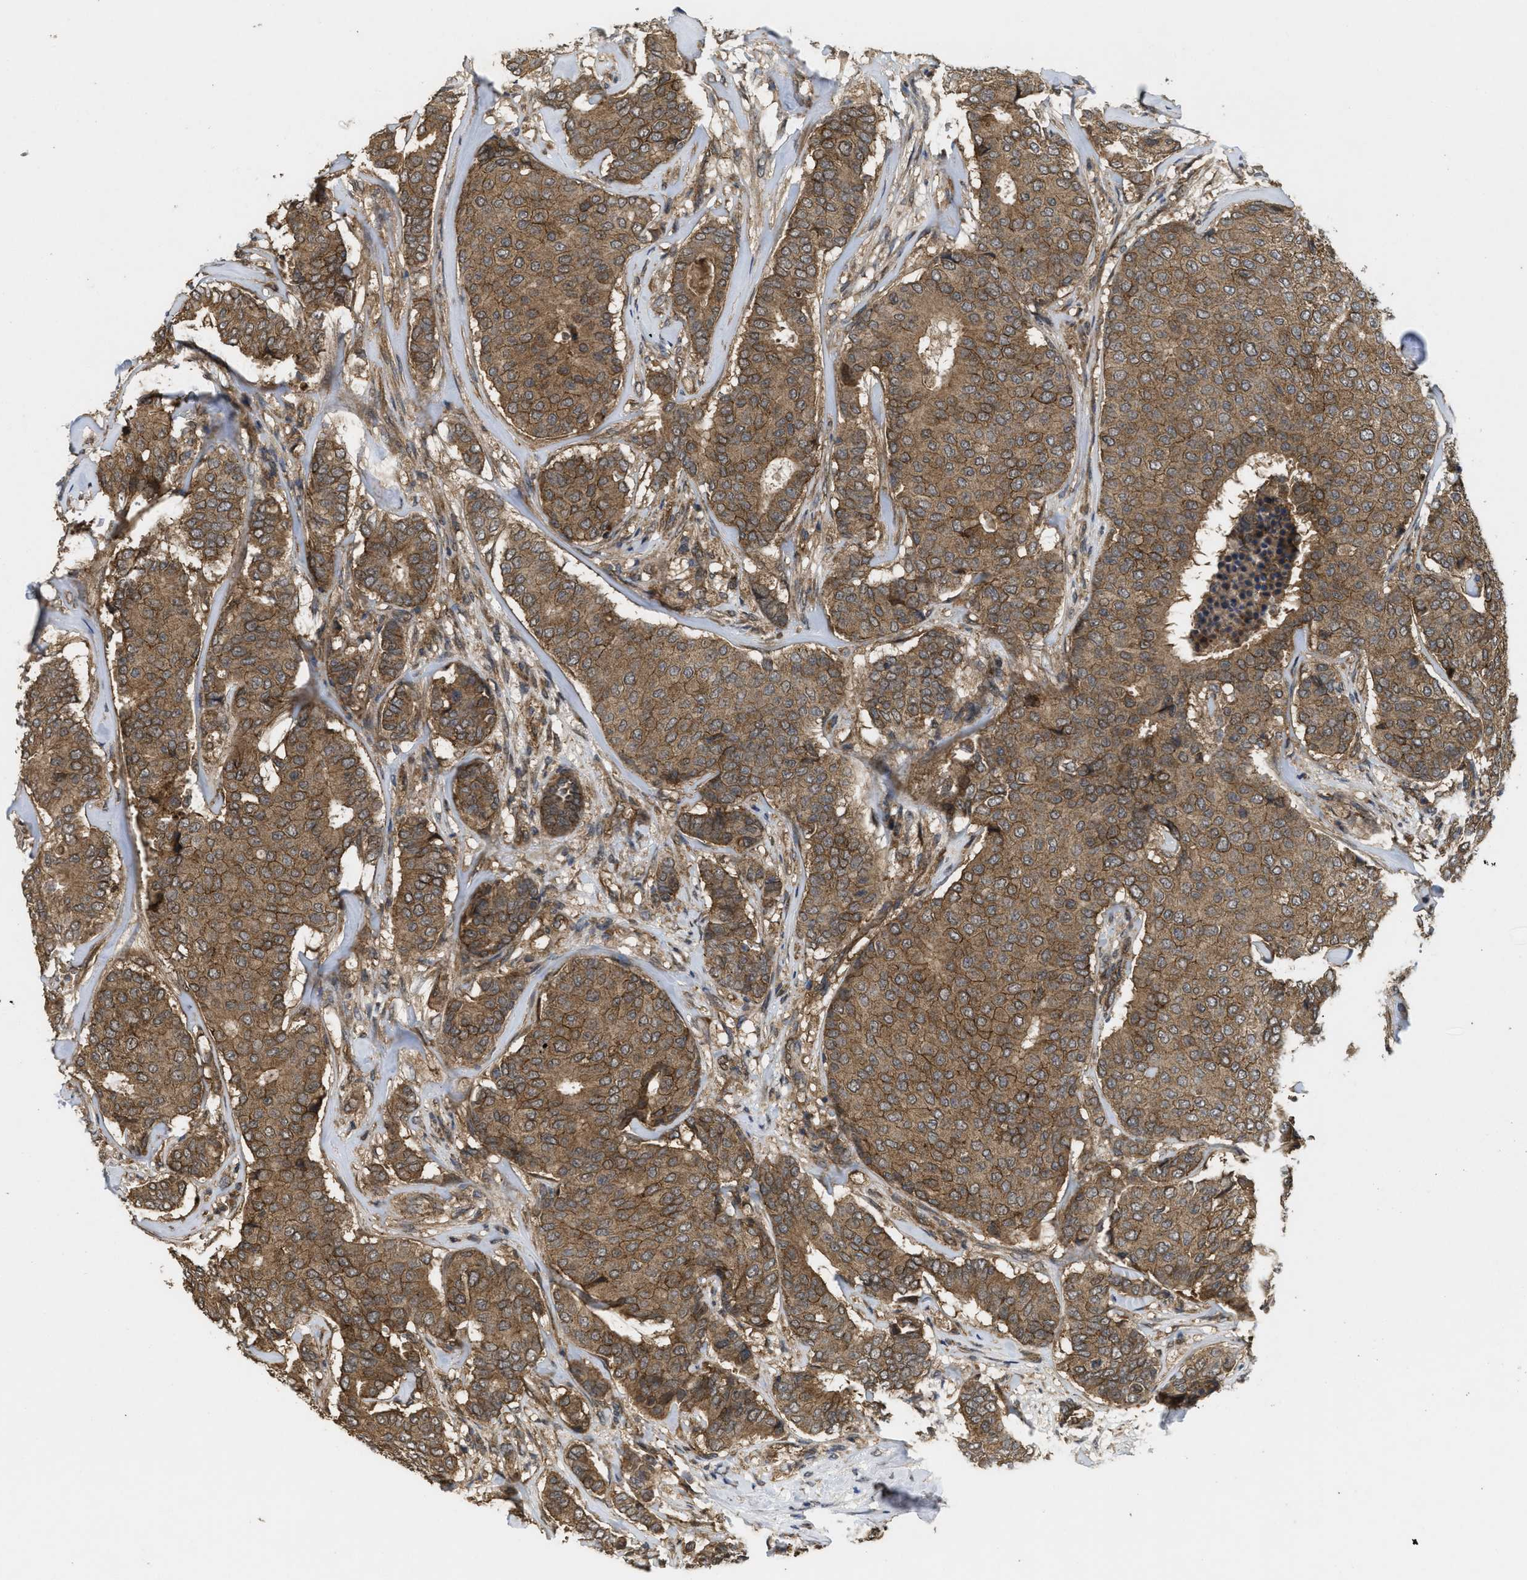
{"staining": {"intensity": "moderate", "quantity": ">75%", "location": "cytoplasmic/membranous"}, "tissue": "breast cancer", "cell_type": "Tumor cells", "image_type": "cancer", "snomed": [{"axis": "morphology", "description": "Duct carcinoma"}, {"axis": "topography", "description": "Breast"}], "caption": "Breast infiltrating ductal carcinoma stained with a protein marker displays moderate staining in tumor cells.", "gene": "FZD6", "patient": {"sex": "female", "age": 75}}